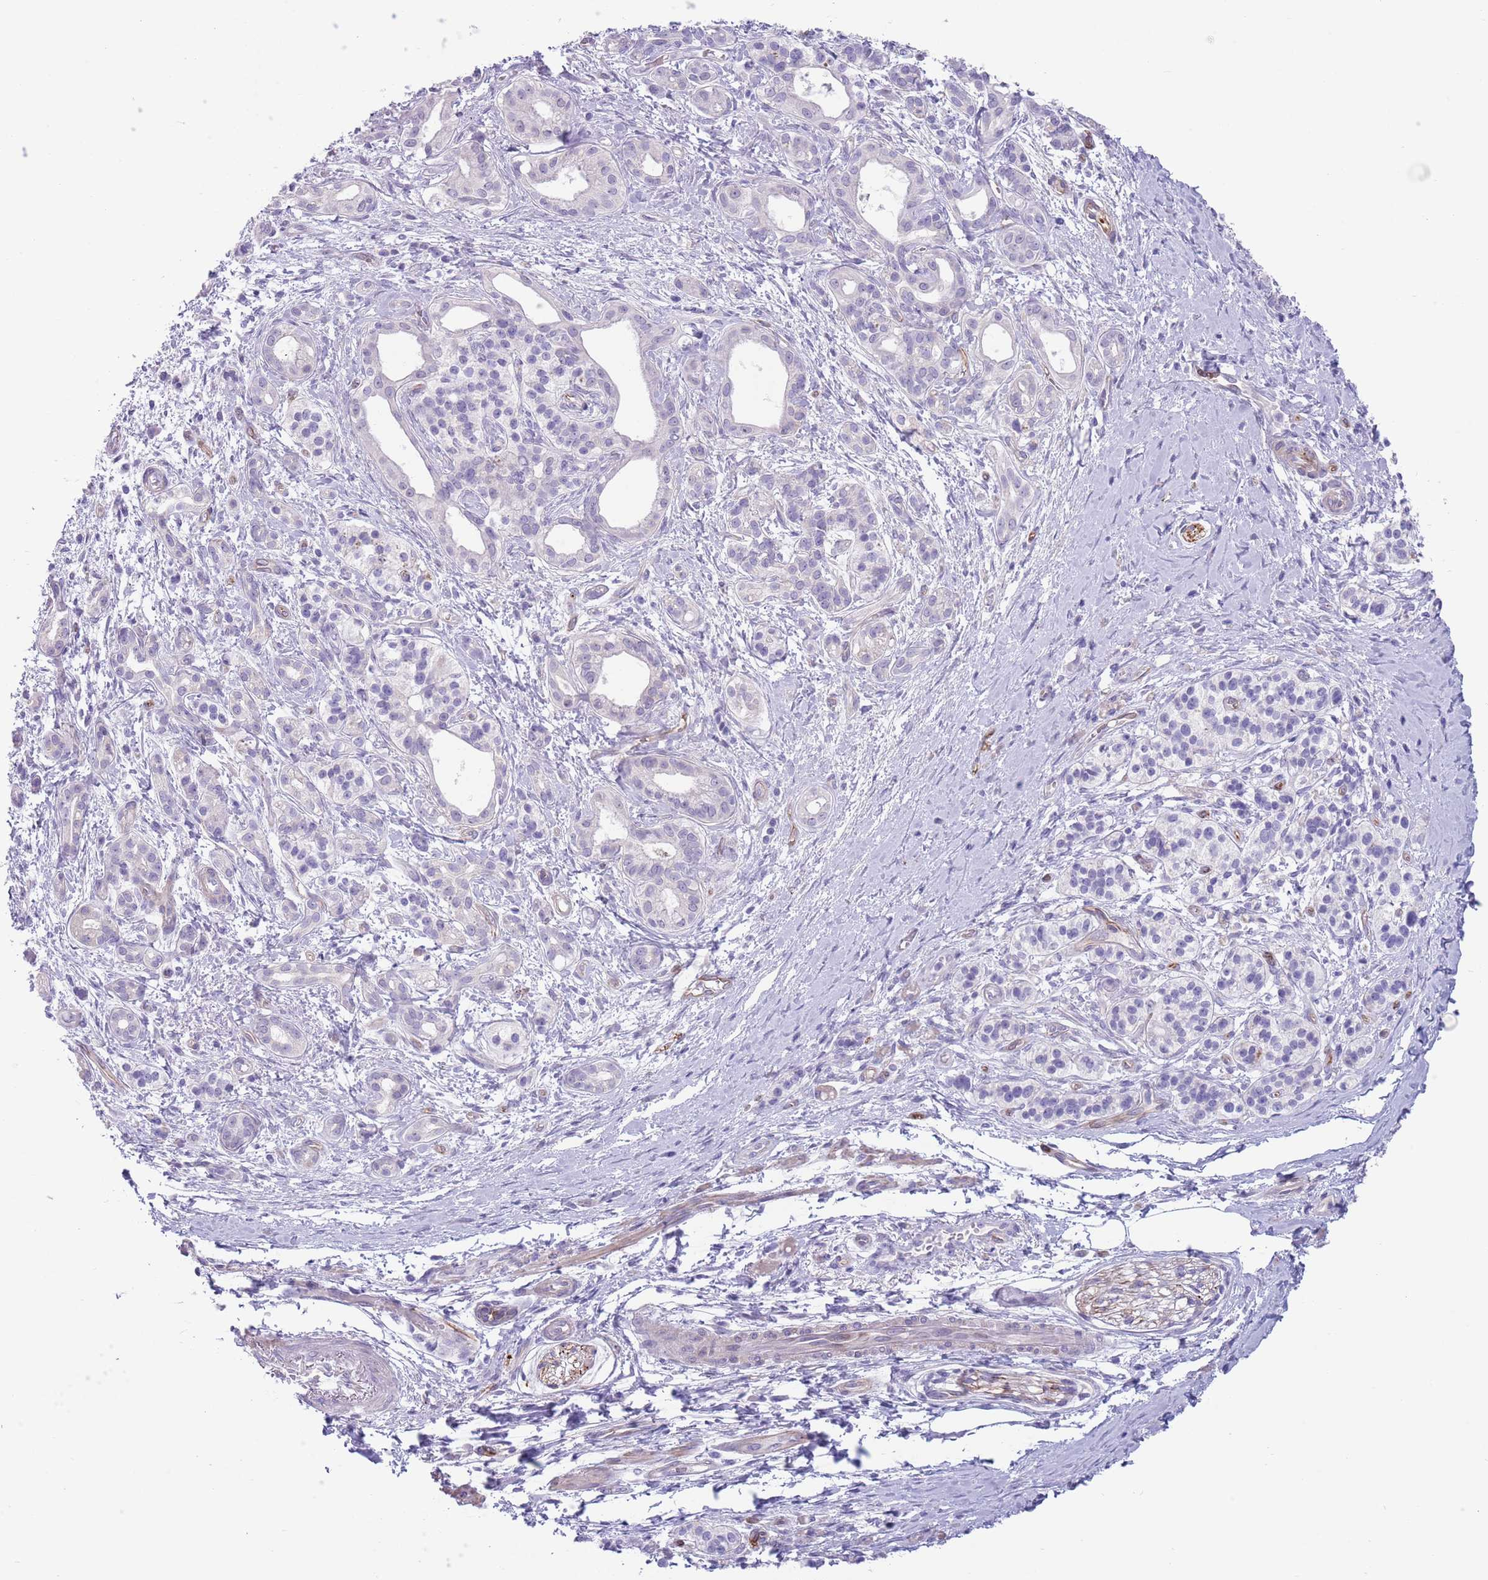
{"staining": {"intensity": "negative", "quantity": "none", "location": "none"}, "tissue": "pancreatic cancer", "cell_type": "Tumor cells", "image_type": "cancer", "snomed": [{"axis": "morphology", "description": "Adenocarcinoma, NOS"}, {"axis": "topography", "description": "Pancreas"}], "caption": "Tumor cells are negative for protein expression in human pancreatic cancer.", "gene": "TSGA13", "patient": {"sex": "male", "age": 71}}